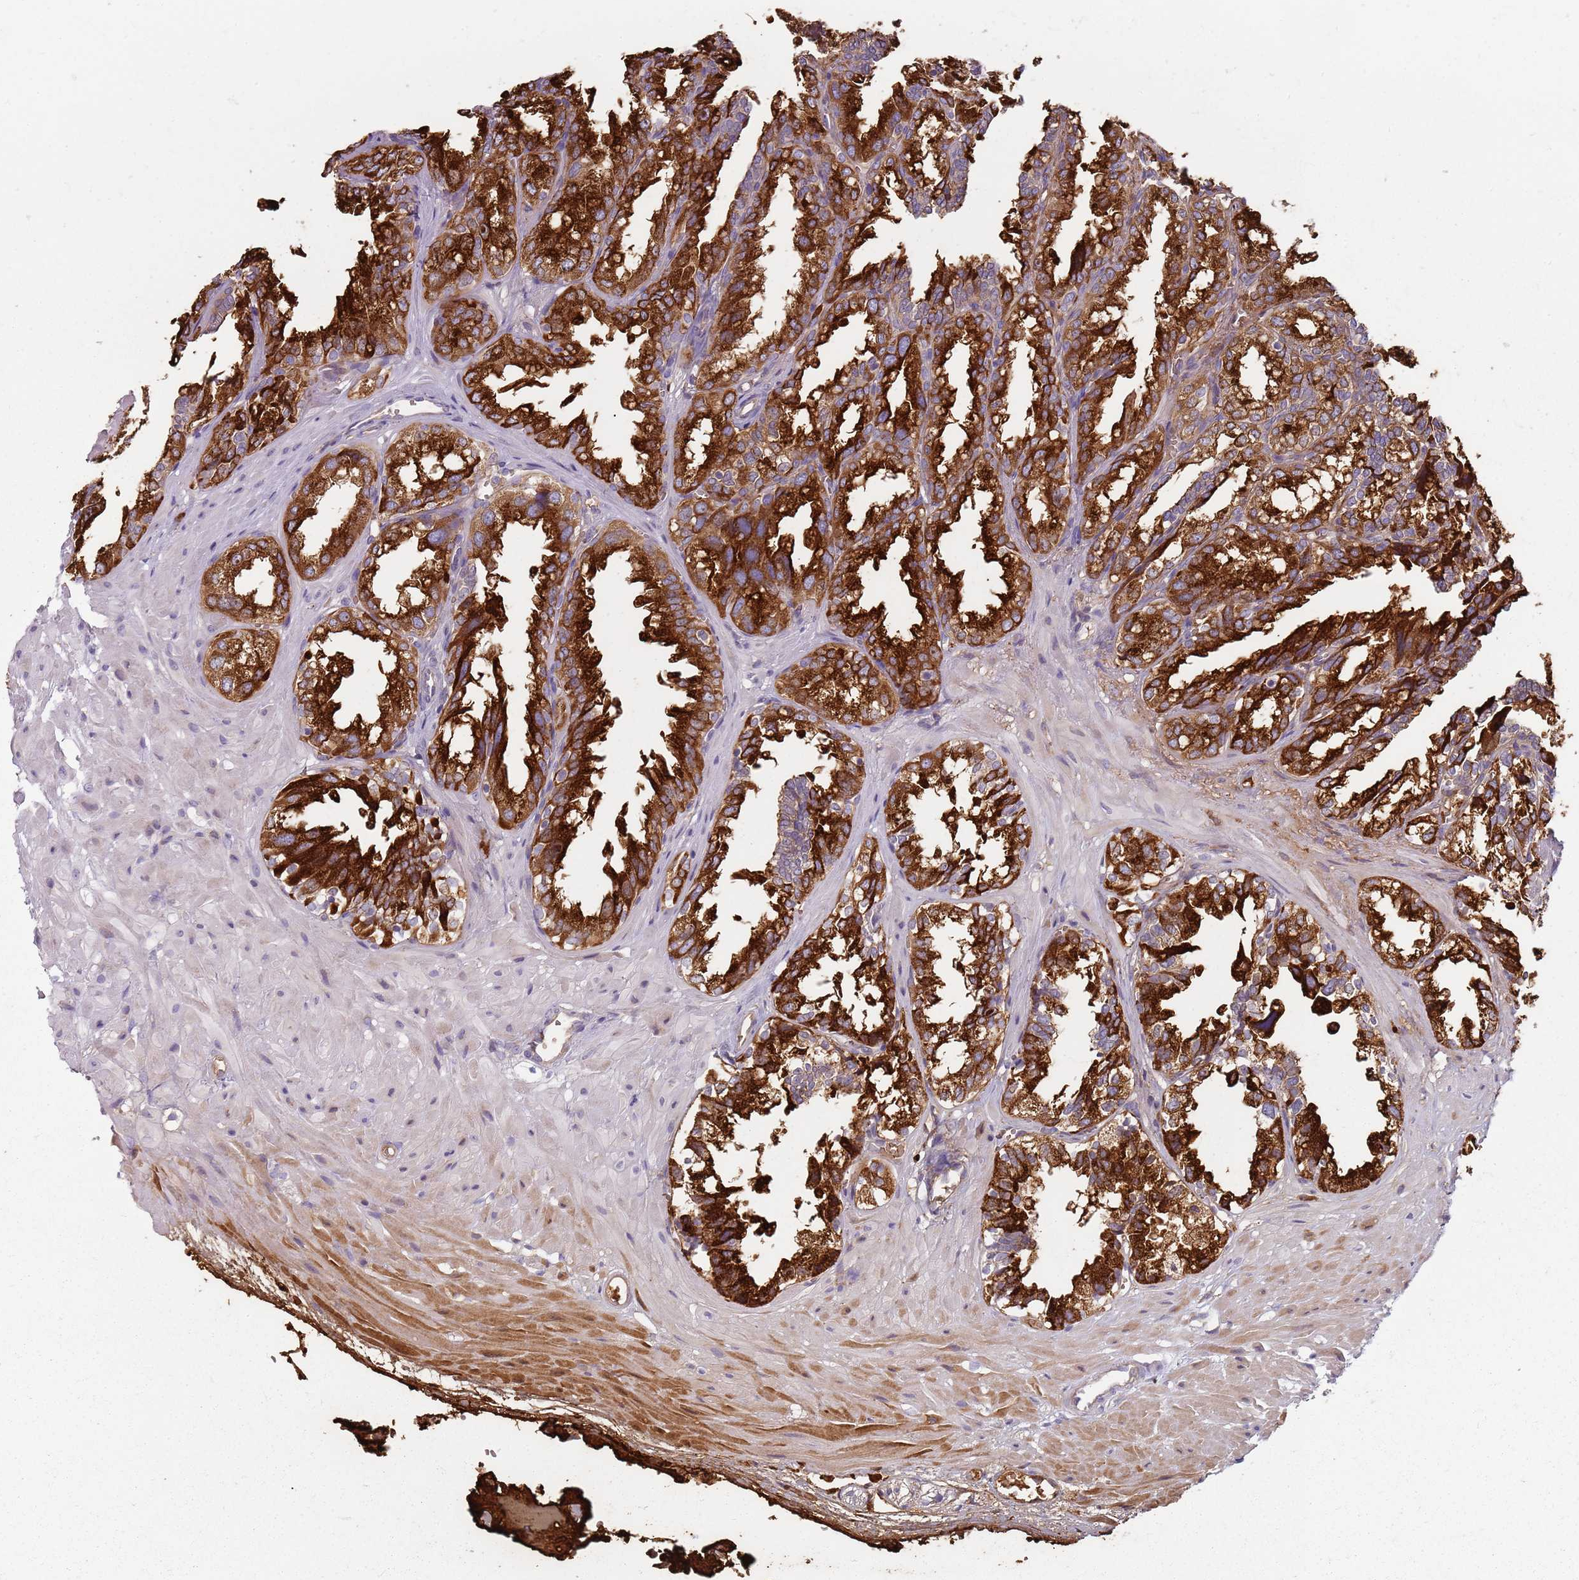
{"staining": {"intensity": "strong", "quantity": ">75%", "location": "cytoplasmic/membranous"}, "tissue": "seminal vesicle", "cell_type": "Glandular cells", "image_type": "normal", "snomed": [{"axis": "morphology", "description": "Normal tissue, NOS"}, {"axis": "topography", "description": "Prostate"}, {"axis": "topography", "description": "Seminal veicle"}], "caption": "A photomicrograph of human seminal vesicle stained for a protein exhibits strong cytoplasmic/membranous brown staining in glandular cells. The protein of interest is shown in brown color, while the nuclei are stained blue.", "gene": "SPATA2", "patient": {"sex": "male", "age": 51}}